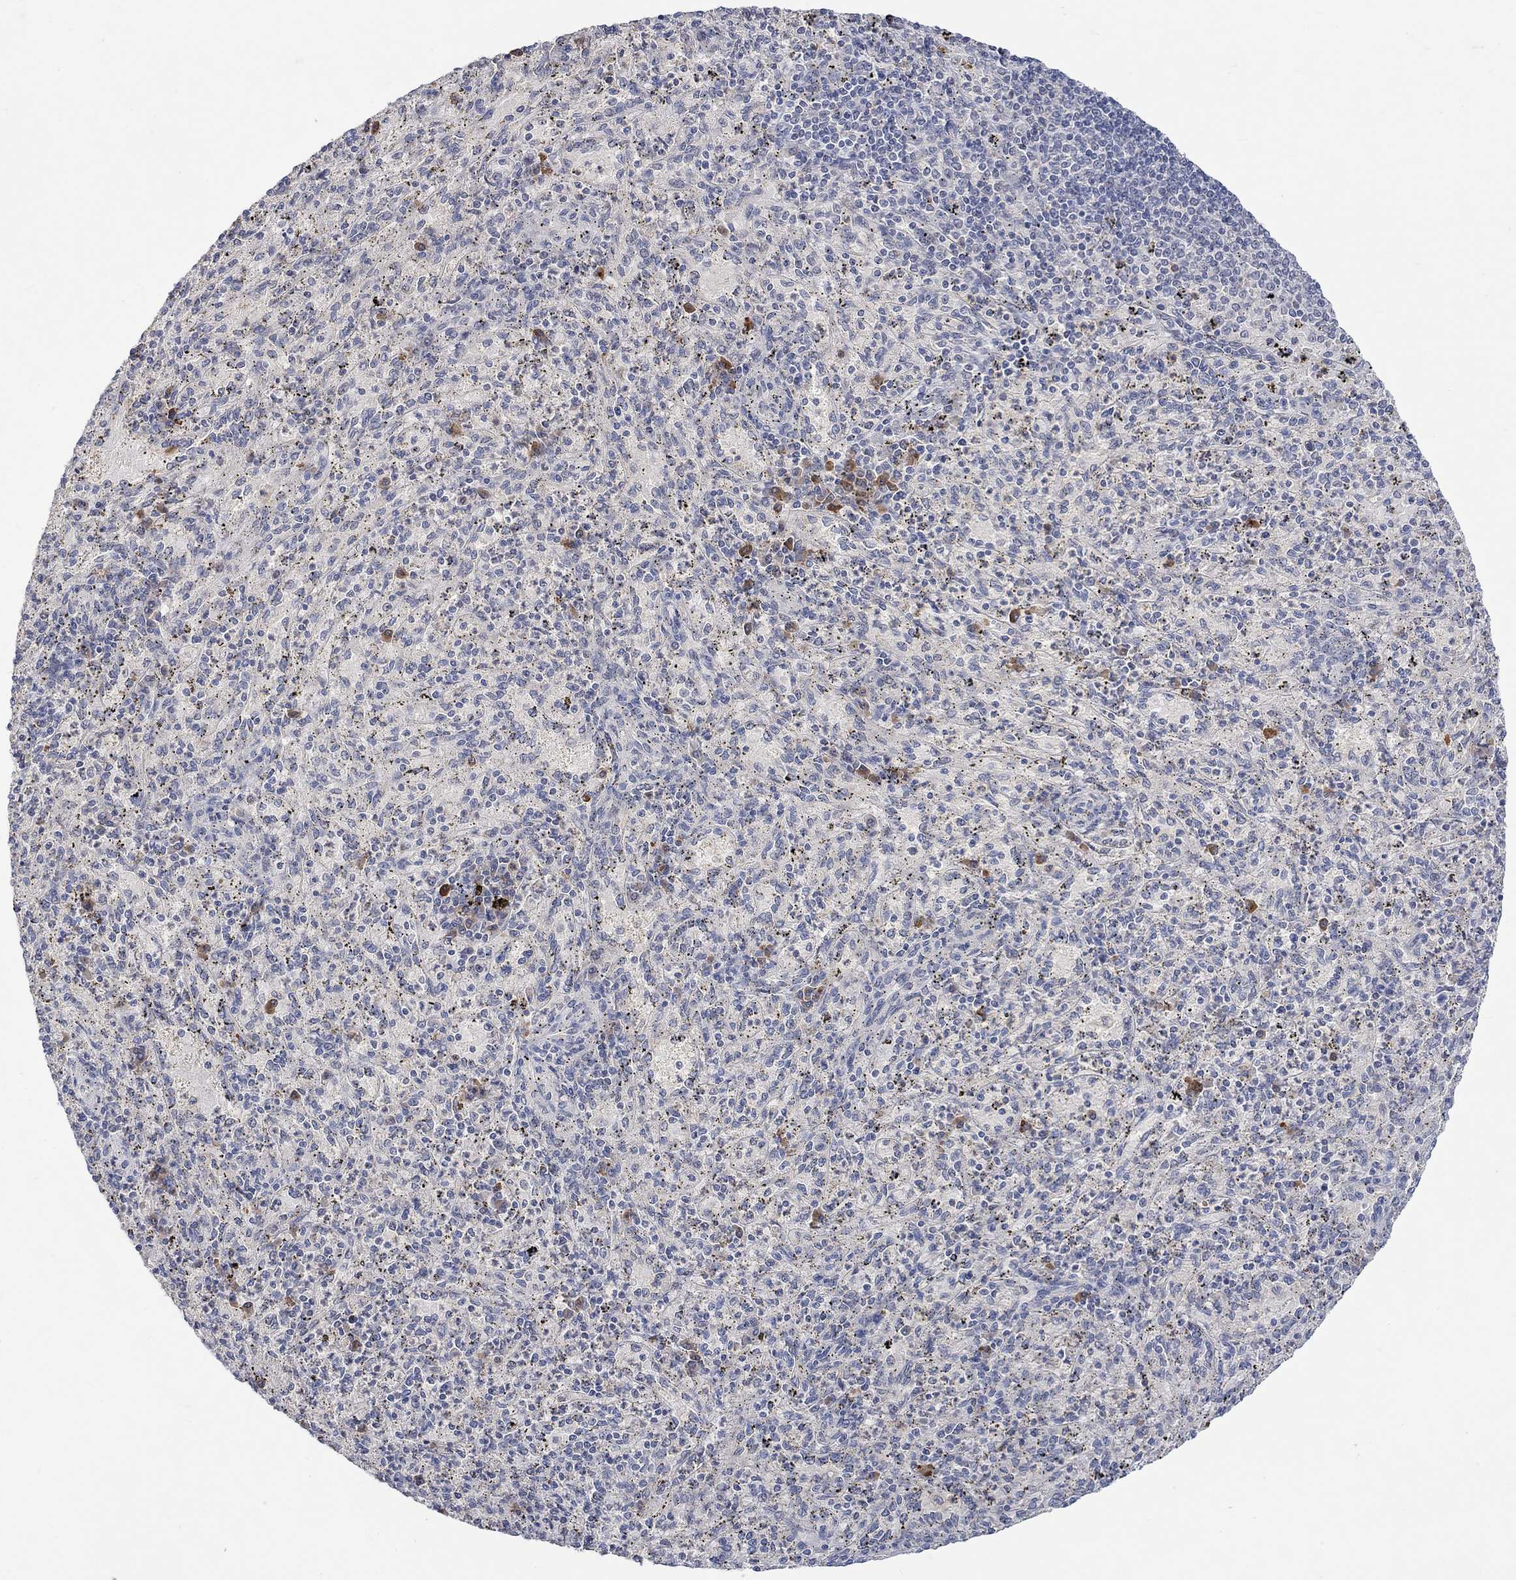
{"staining": {"intensity": "negative", "quantity": "none", "location": "none"}, "tissue": "spleen", "cell_type": "Cells in red pulp", "image_type": "normal", "snomed": [{"axis": "morphology", "description": "Normal tissue, NOS"}, {"axis": "topography", "description": "Spleen"}], "caption": "Image shows no protein staining in cells in red pulp of unremarkable spleen. Brightfield microscopy of IHC stained with DAB (3,3'-diaminobenzidine) (brown) and hematoxylin (blue), captured at high magnification.", "gene": "MSTN", "patient": {"sex": "male", "age": 60}}